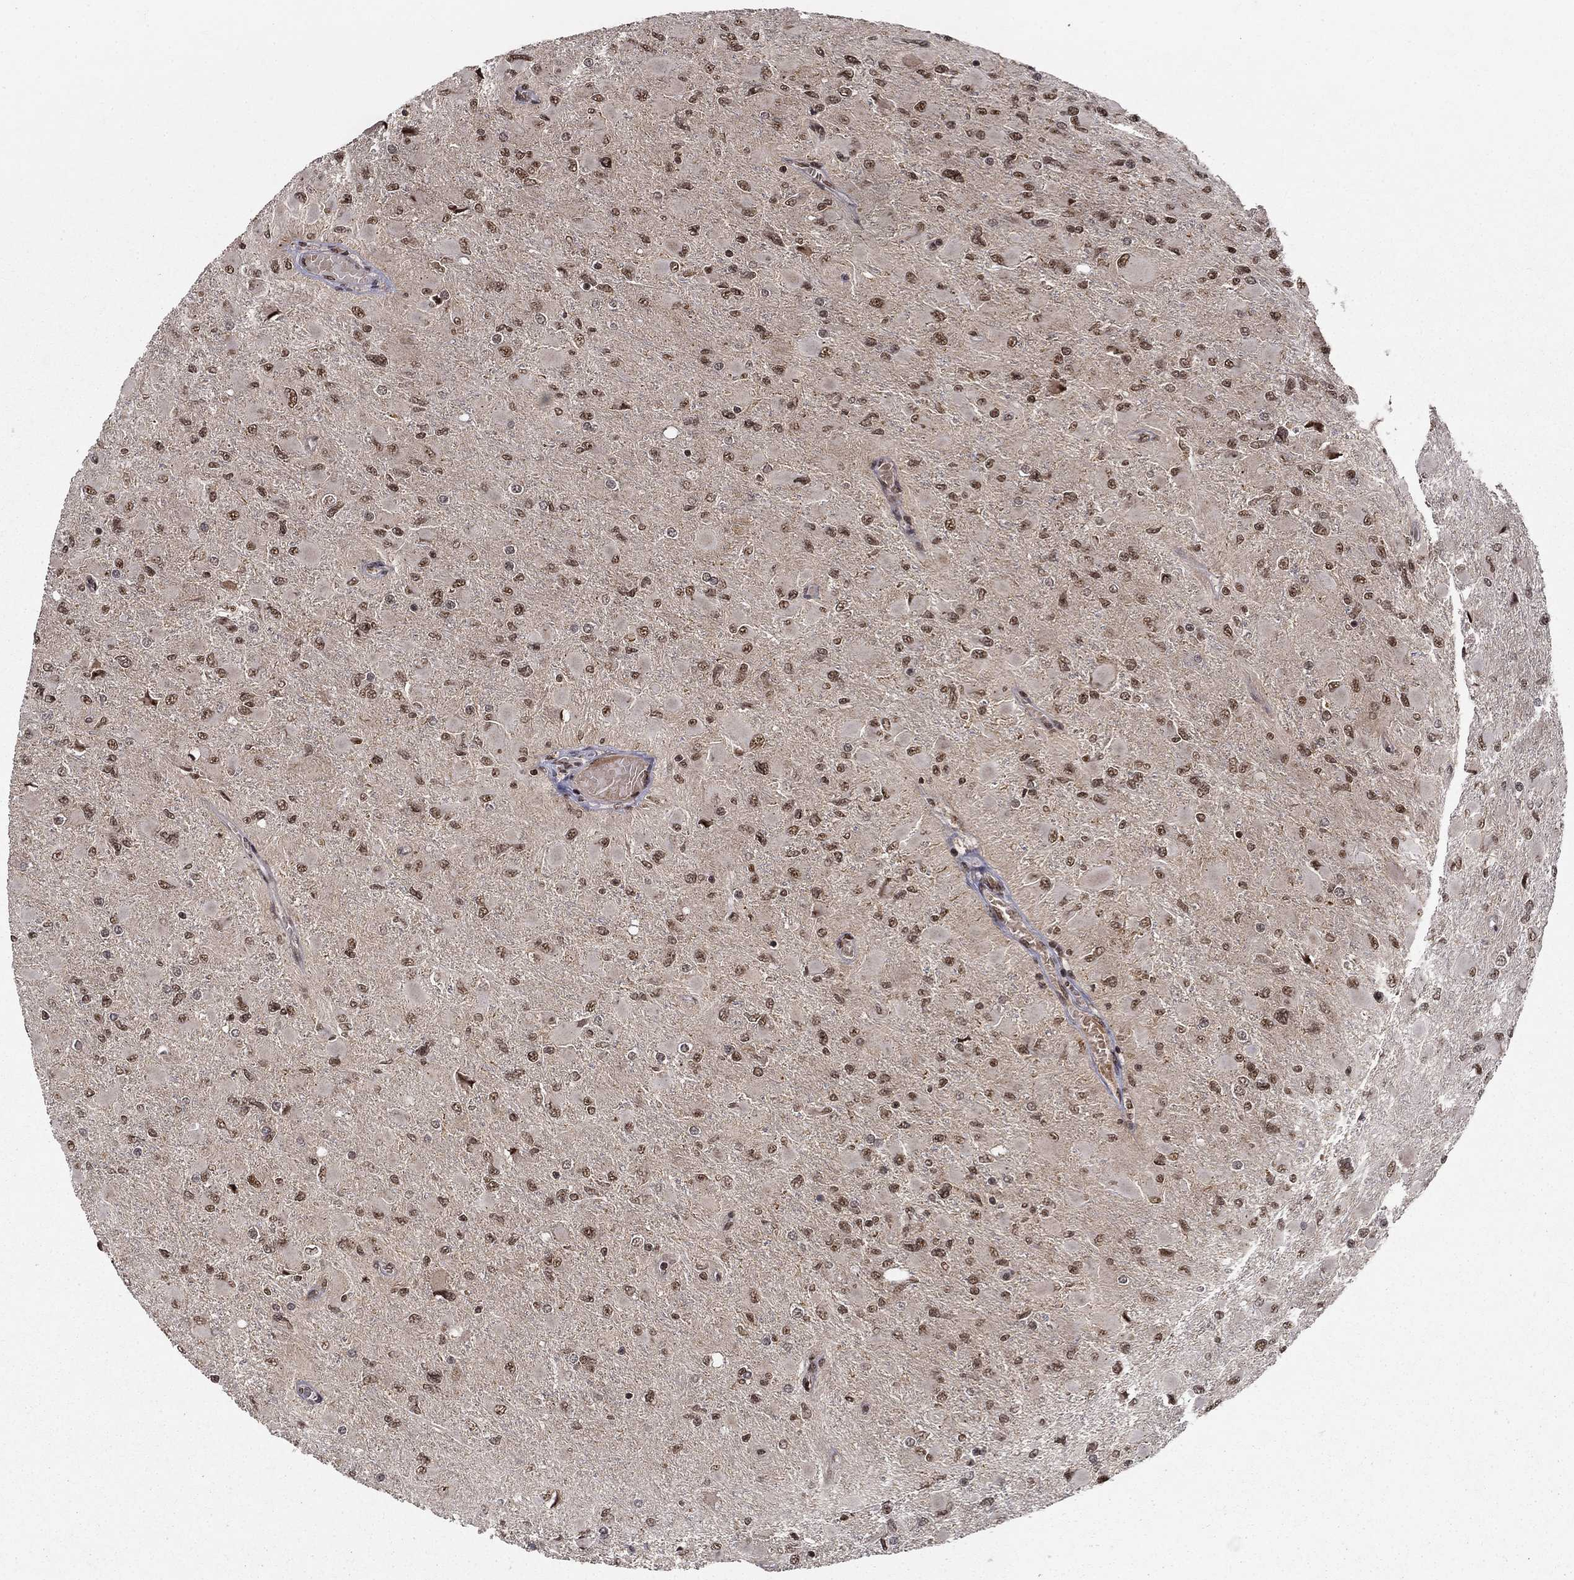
{"staining": {"intensity": "moderate", "quantity": ">75%", "location": "nuclear"}, "tissue": "glioma", "cell_type": "Tumor cells", "image_type": "cancer", "snomed": [{"axis": "morphology", "description": "Glioma, malignant, High grade"}, {"axis": "topography", "description": "Cerebral cortex"}], "caption": "About >75% of tumor cells in human glioma display moderate nuclear protein positivity as visualized by brown immunohistochemical staining.", "gene": "CDCA7L", "patient": {"sex": "female", "age": 36}}